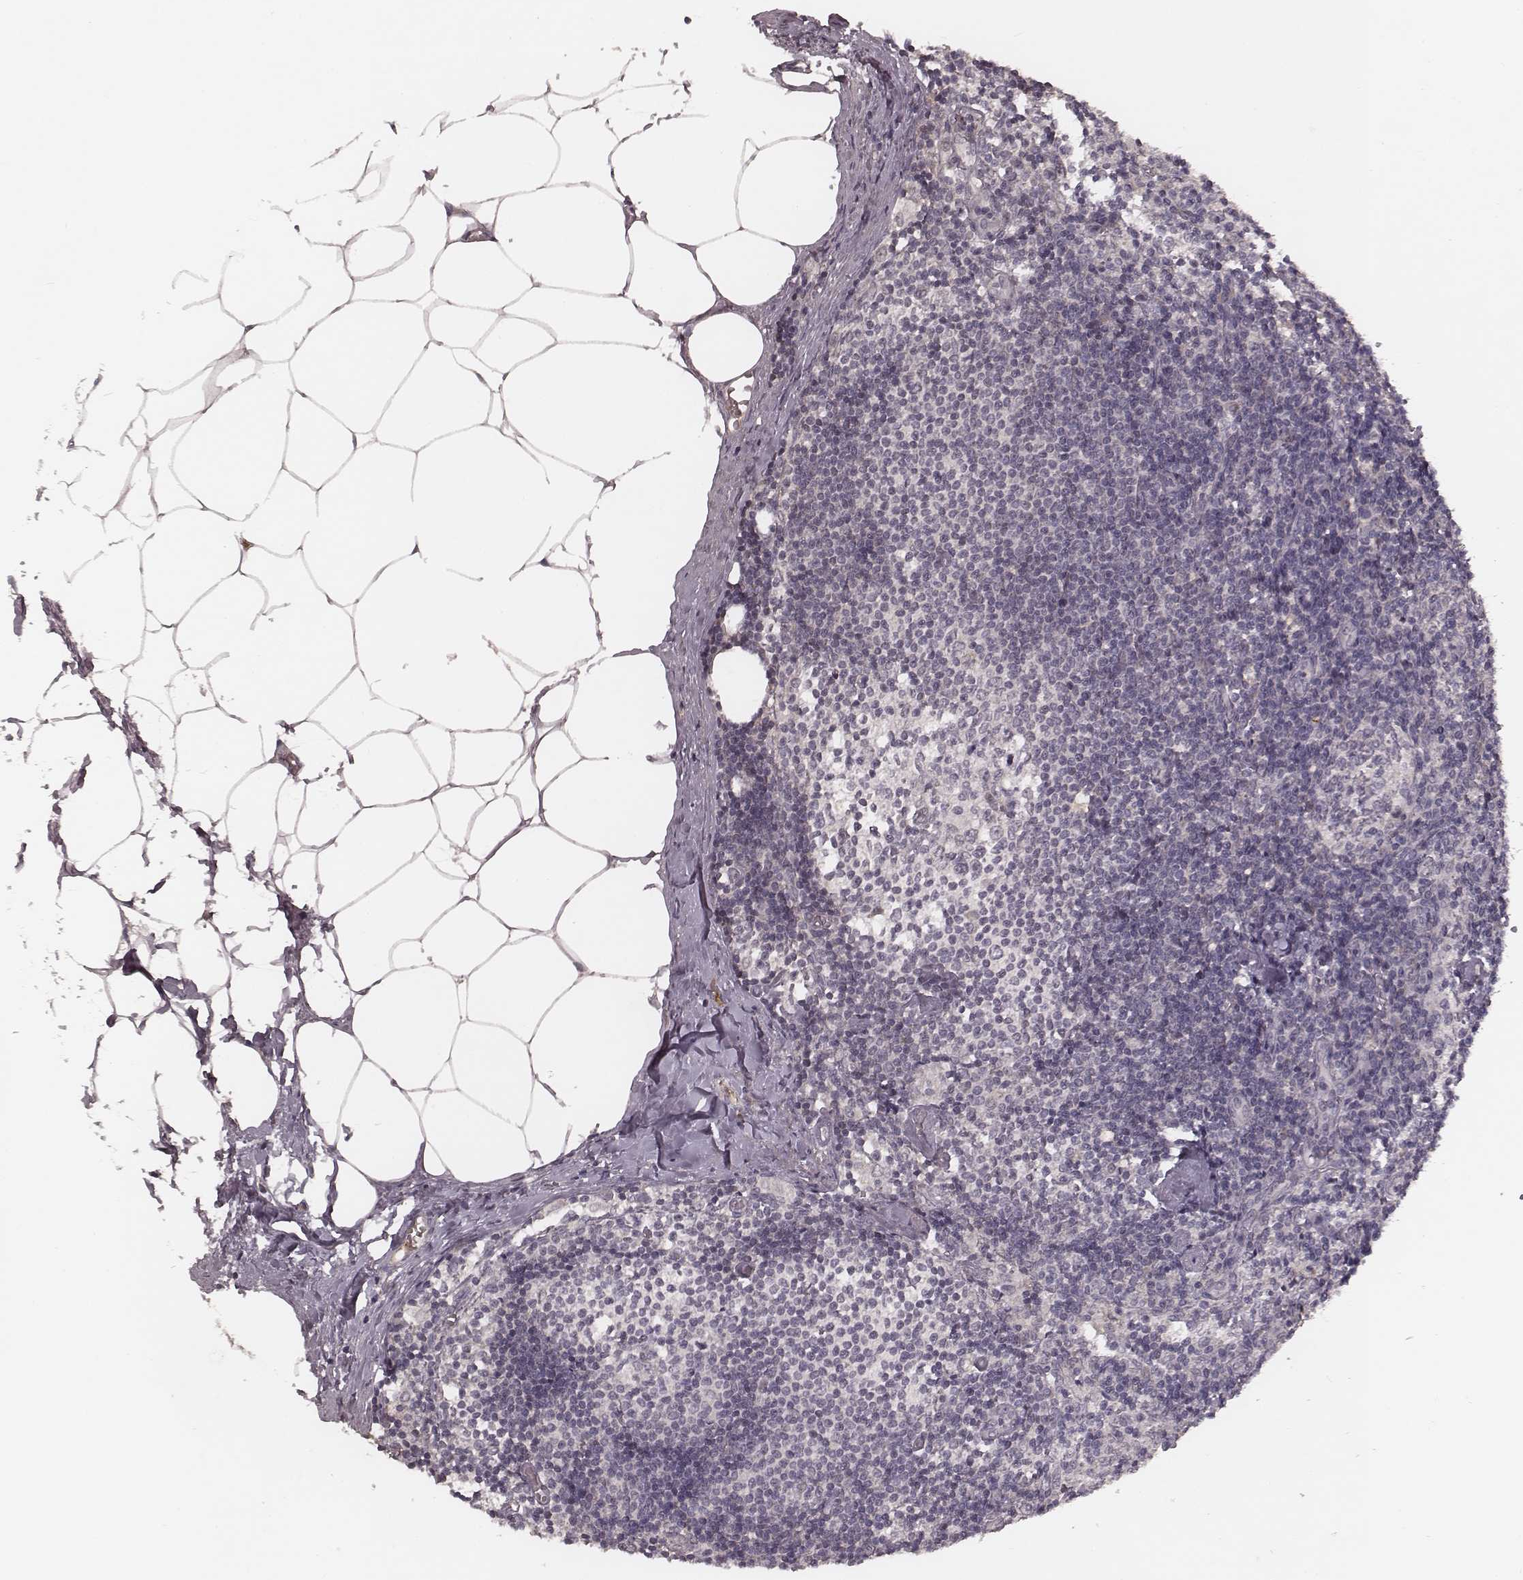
{"staining": {"intensity": "negative", "quantity": "none", "location": "none"}, "tissue": "lymph node", "cell_type": "Germinal center cells", "image_type": "normal", "snomed": [{"axis": "morphology", "description": "Normal tissue, NOS"}, {"axis": "topography", "description": "Lymph node"}], "caption": "IHC photomicrograph of benign lymph node: human lymph node stained with DAB exhibits no significant protein staining in germinal center cells. (DAB IHC visualized using brightfield microscopy, high magnification).", "gene": "IL5", "patient": {"sex": "female", "age": 69}}